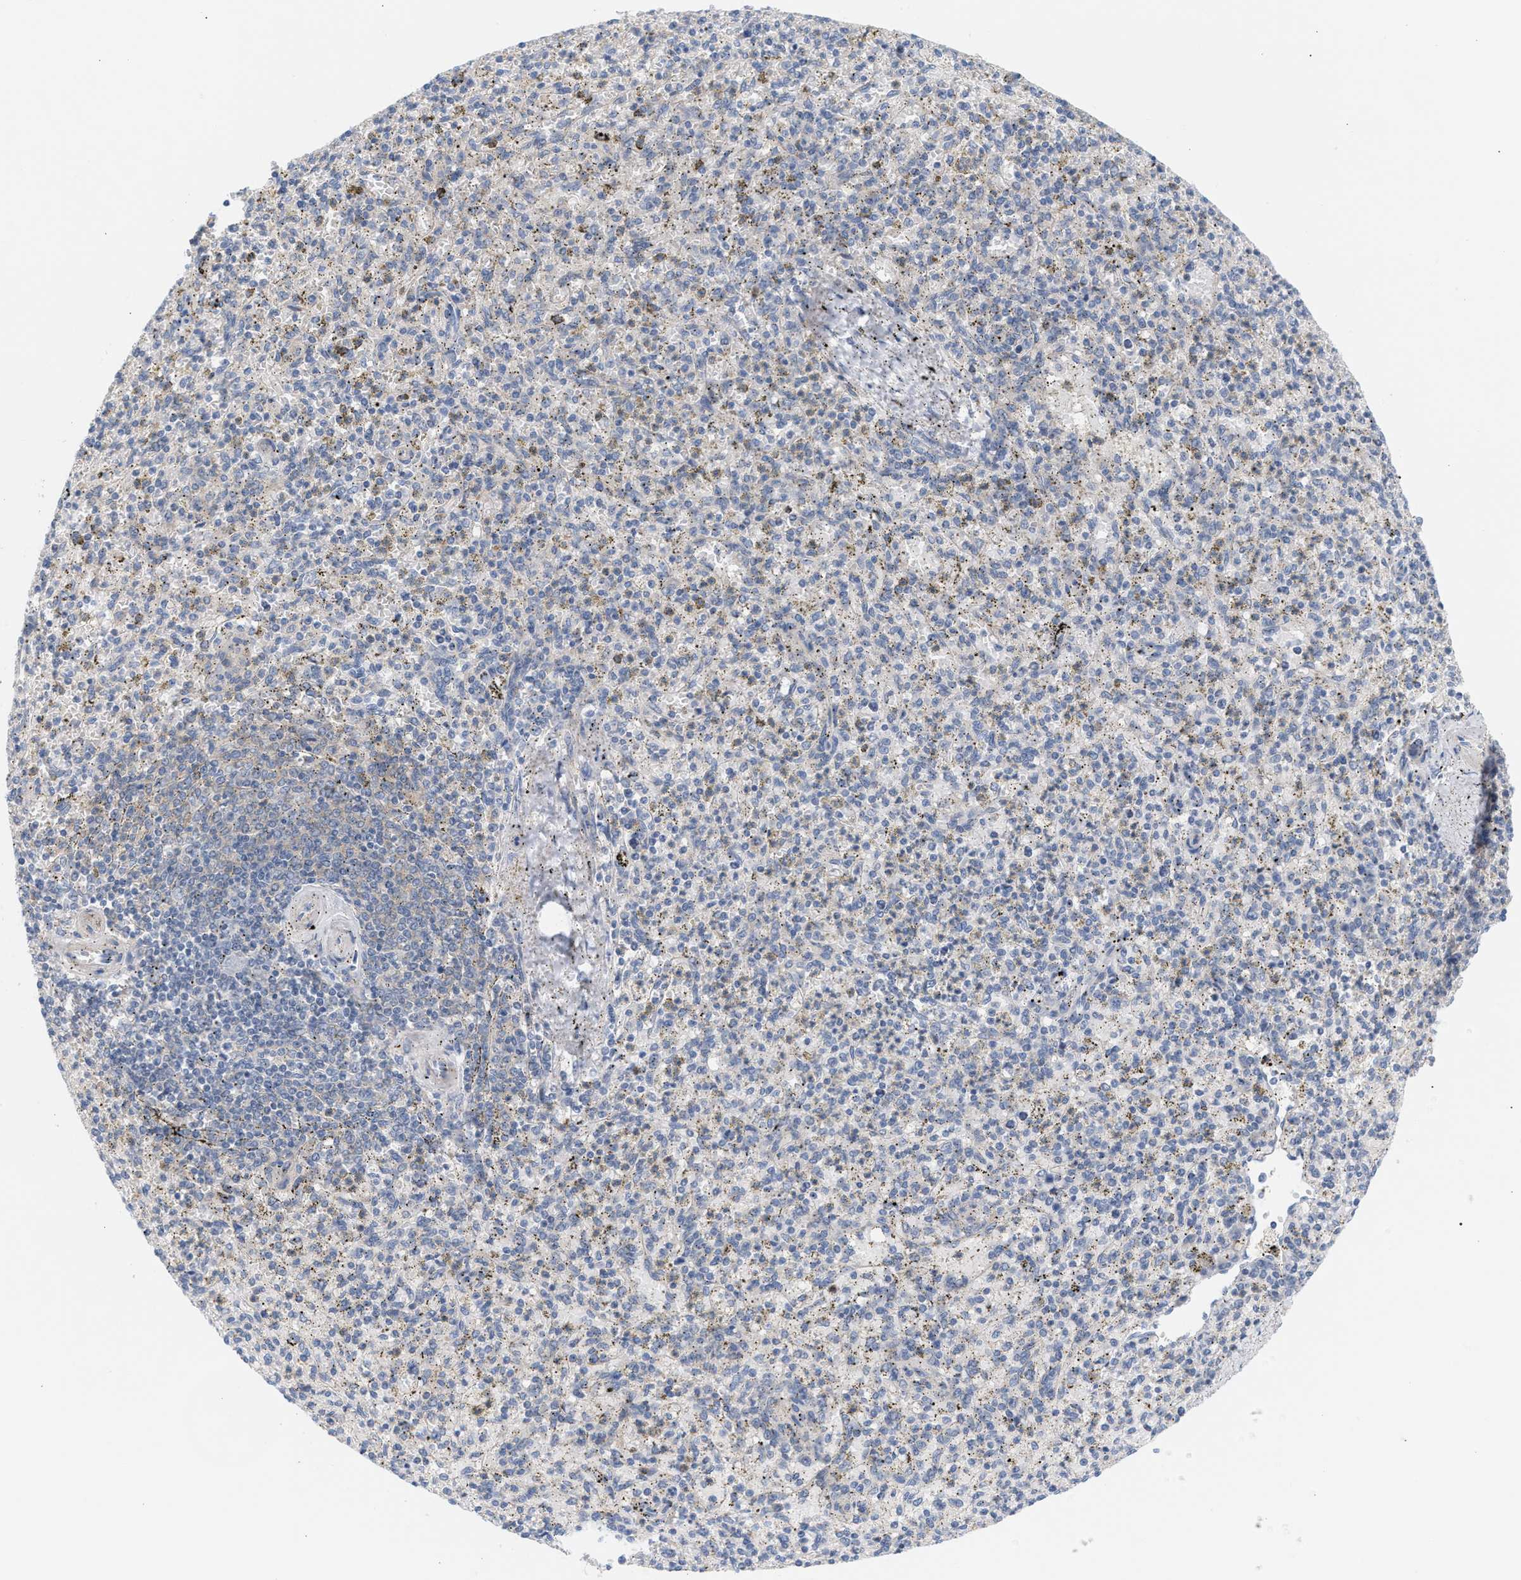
{"staining": {"intensity": "negative", "quantity": "none", "location": "none"}, "tissue": "spleen", "cell_type": "Cells in red pulp", "image_type": "normal", "snomed": [{"axis": "morphology", "description": "Normal tissue, NOS"}, {"axis": "topography", "description": "Spleen"}], "caption": "IHC photomicrograph of unremarkable spleen: spleen stained with DAB exhibits no significant protein staining in cells in red pulp.", "gene": "LRCH1", "patient": {"sex": "male", "age": 72}}